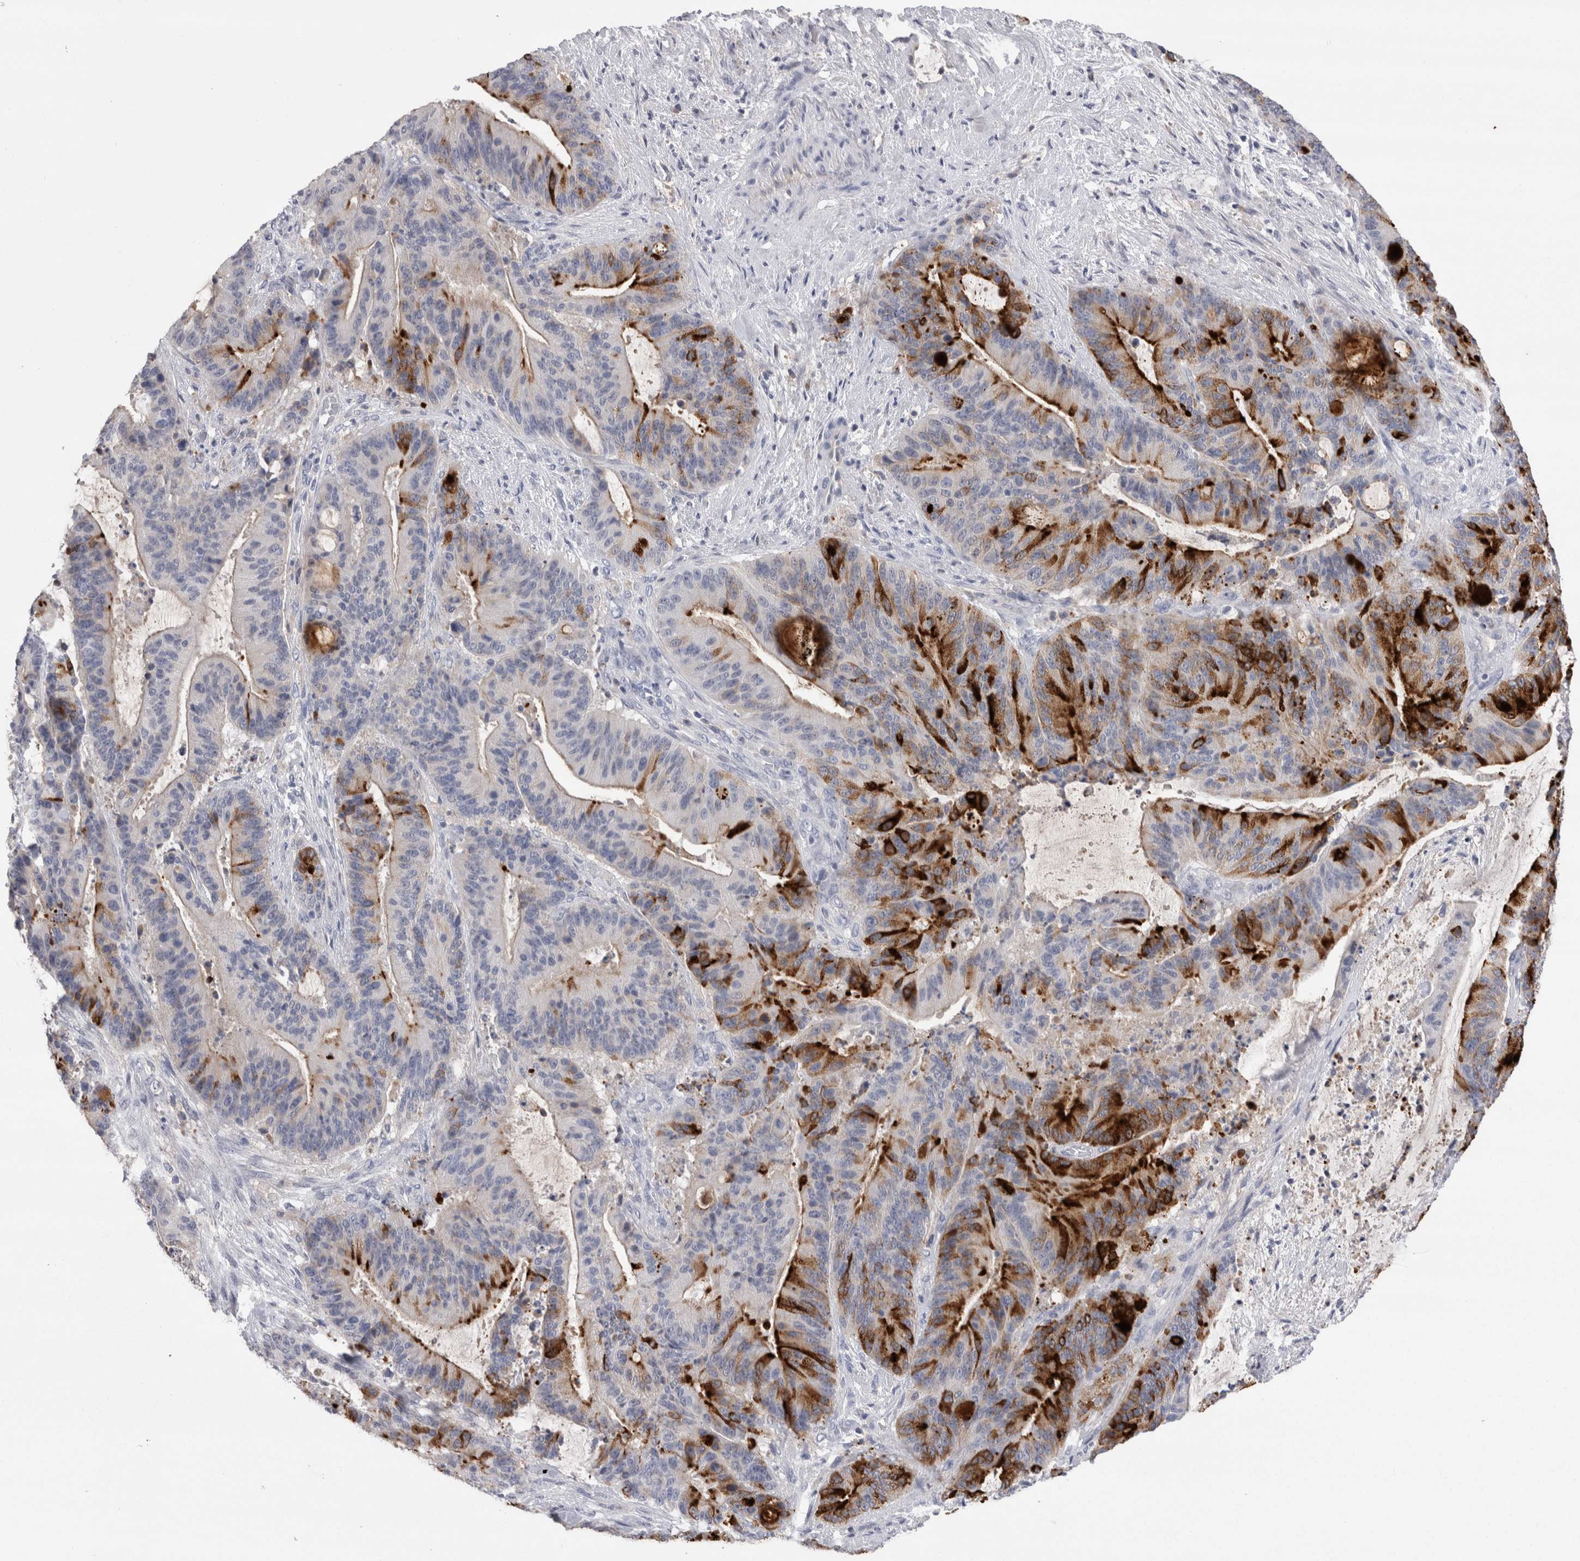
{"staining": {"intensity": "strong", "quantity": "25%-75%", "location": "cytoplasmic/membranous"}, "tissue": "liver cancer", "cell_type": "Tumor cells", "image_type": "cancer", "snomed": [{"axis": "morphology", "description": "Normal tissue, NOS"}, {"axis": "morphology", "description": "Cholangiocarcinoma"}, {"axis": "topography", "description": "Liver"}, {"axis": "topography", "description": "Peripheral nerve tissue"}], "caption": "Brown immunohistochemical staining in human cholangiocarcinoma (liver) reveals strong cytoplasmic/membranous expression in about 25%-75% of tumor cells.", "gene": "REG1A", "patient": {"sex": "female", "age": 73}}